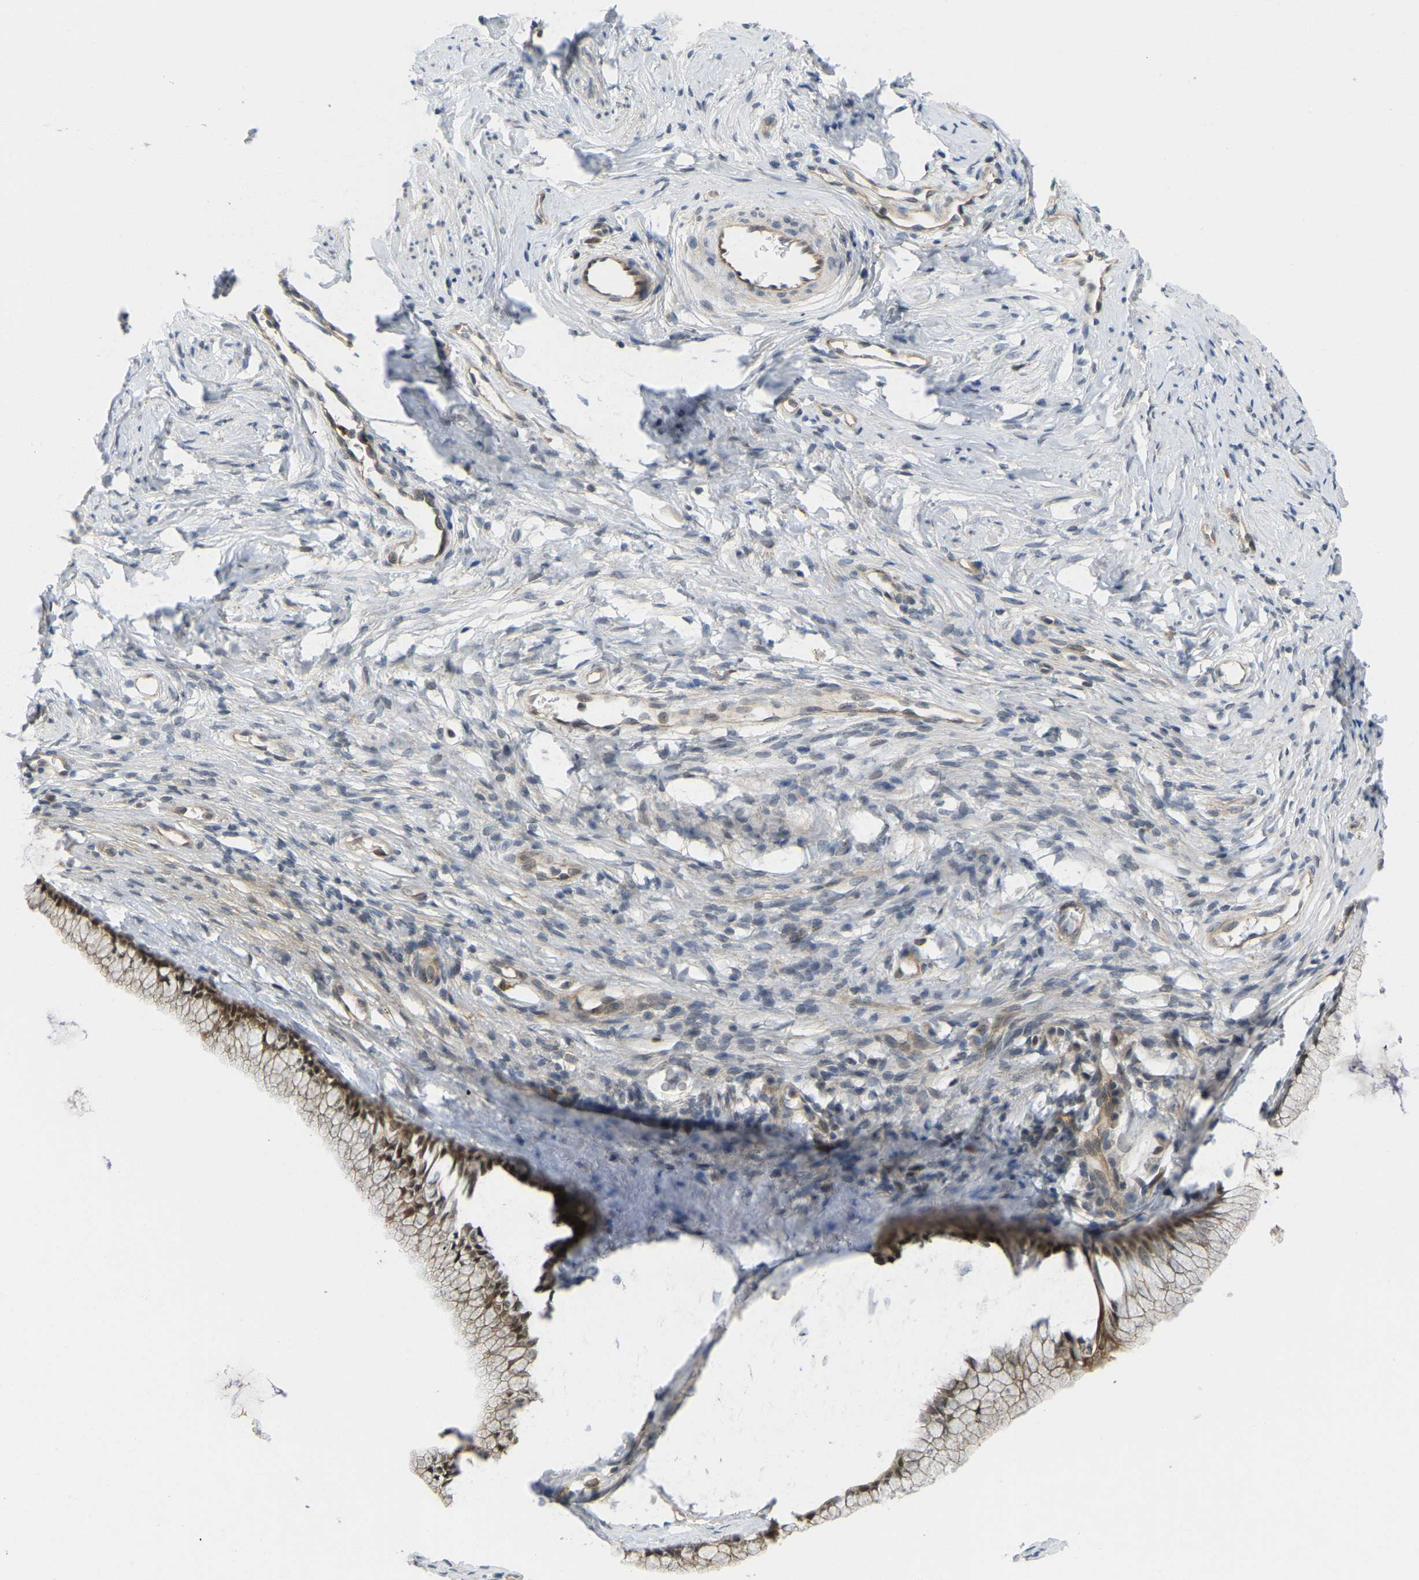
{"staining": {"intensity": "moderate", "quantity": ">75%", "location": "cytoplasmic/membranous,nuclear"}, "tissue": "cervix", "cell_type": "Glandular cells", "image_type": "normal", "snomed": [{"axis": "morphology", "description": "Normal tissue, NOS"}, {"axis": "topography", "description": "Cervix"}], "caption": "A photomicrograph showing moderate cytoplasmic/membranous,nuclear positivity in about >75% of glandular cells in benign cervix, as visualized by brown immunohistochemical staining.", "gene": "SERPINB5", "patient": {"sex": "female", "age": 77}}